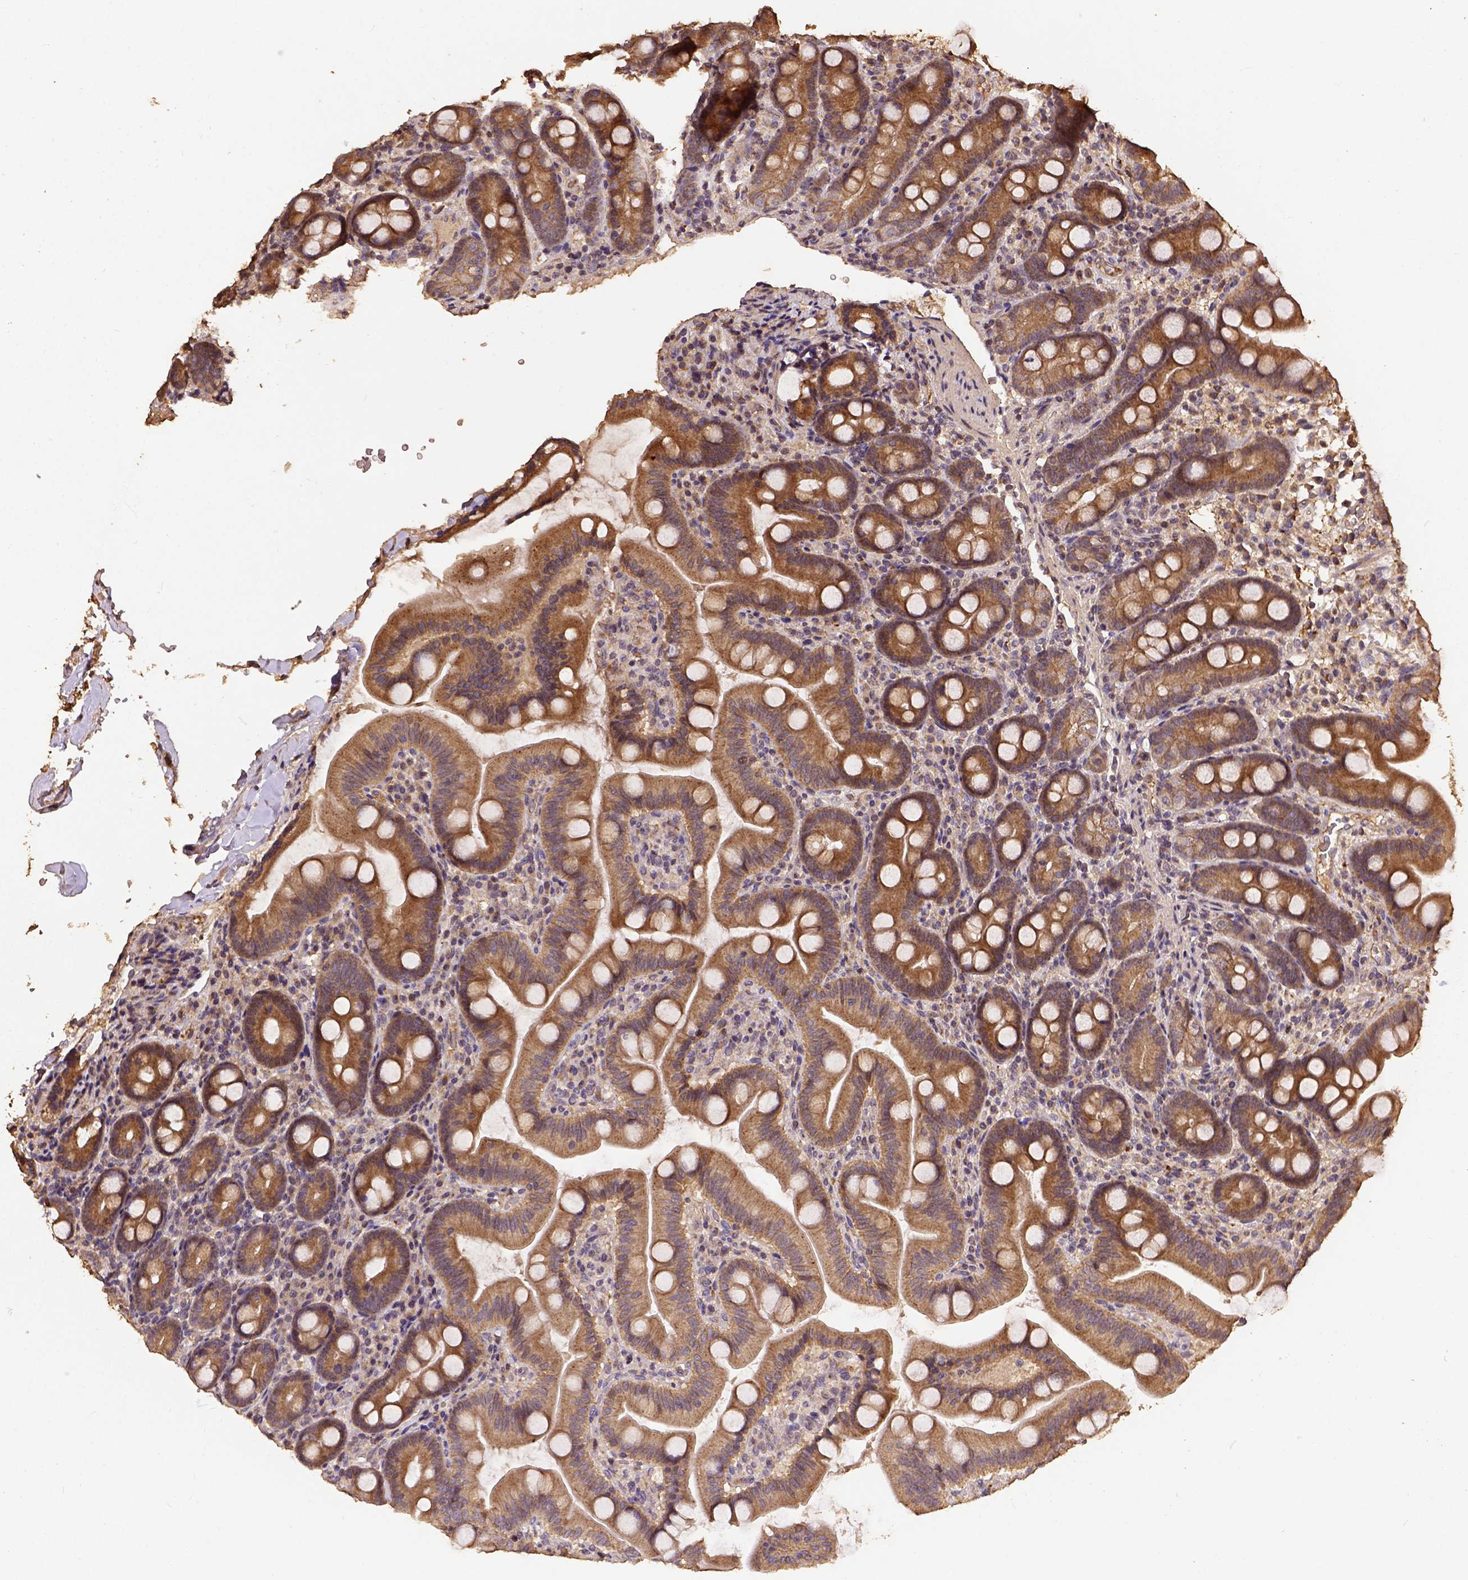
{"staining": {"intensity": "moderate", "quantity": "25%-75%", "location": "cytoplasmic/membranous"}, "tissue": "duodenum", "cell_type": "Glandular cells", "image_type": "normal", "snomed": [{"axis": "morphology", "description": "Normal tissue, NOS"}, {"axis": "topography", "description": "Duodenum"}], "caption": "Immunohistochemistry staining of unremarkable duodenum, which shows medium levels of moderate cytoplasmic/membranous expression in about 25%-75% of glandular cells indicating moderate cytoplasmic/membranous protein expression. The staining was performed using DAB (brown) for protein detection and nuclei were counterstained in hematoxylin (blue).", "gene": "ATP1B3", "patient": {"sex": "male", "age": 59}}